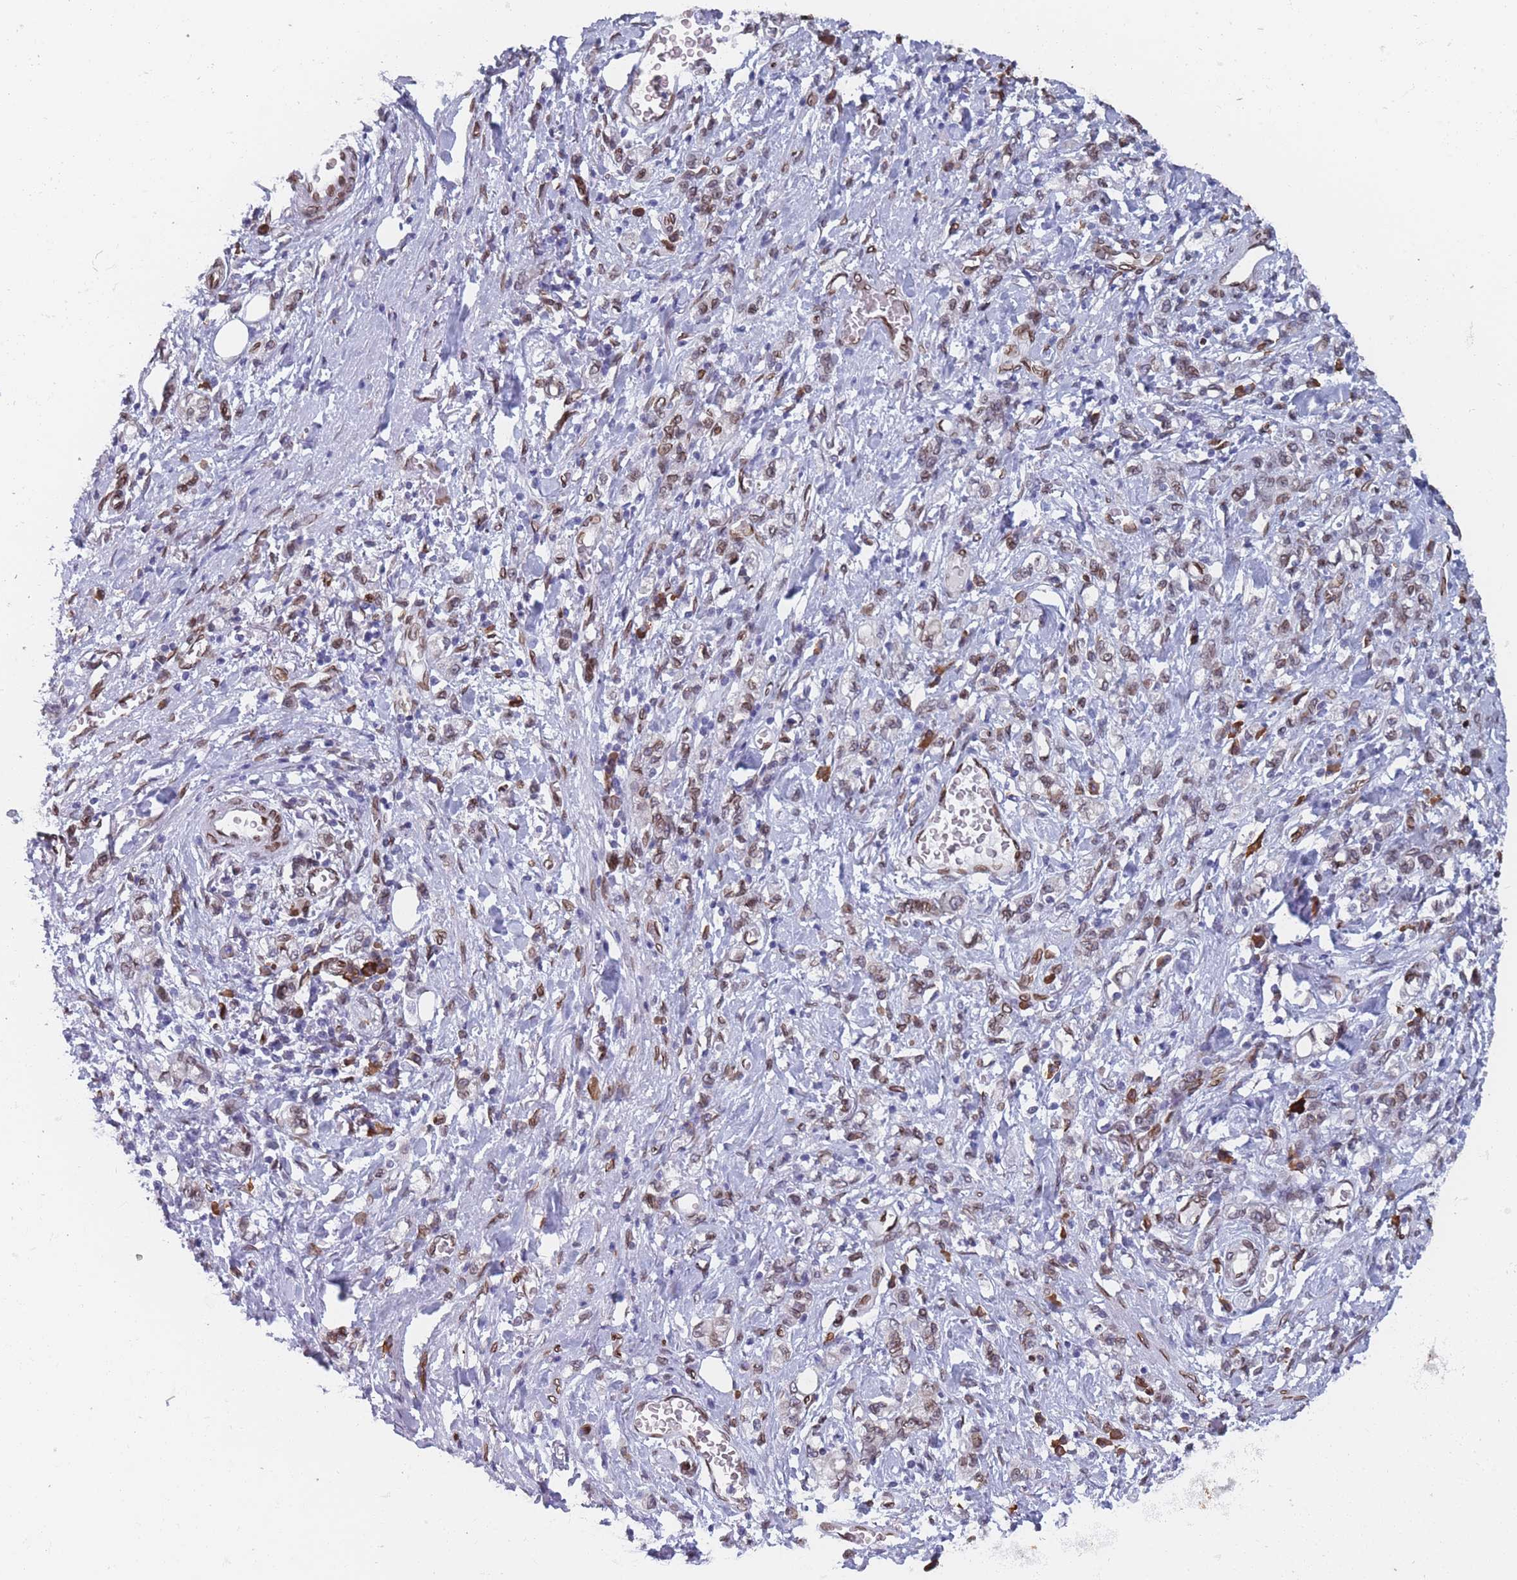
{"staining": {"intensity": "moderate", "quantity": "25%-75%", "location": "cytoplasmic/membranous,nuclear"}, "tissue": "stomach cancer", "cell_type": "Tumor cells", "image_type": "cancer", "snomed": [{"axis": "morphology", "description": "Adenocarcinoma, NOS"}, {"axis": "topography", "description": "Stomach"}], "caption": "Adenocarcinoma (stomach) was stained to show a protein in brown. There is medium levels of moderate cytoplasmic/membranous and nuclear staining in about 25%-75% of tumor cells.", "gene": "ZBTB1", "patient": {"sex": "male", "age": 77}}